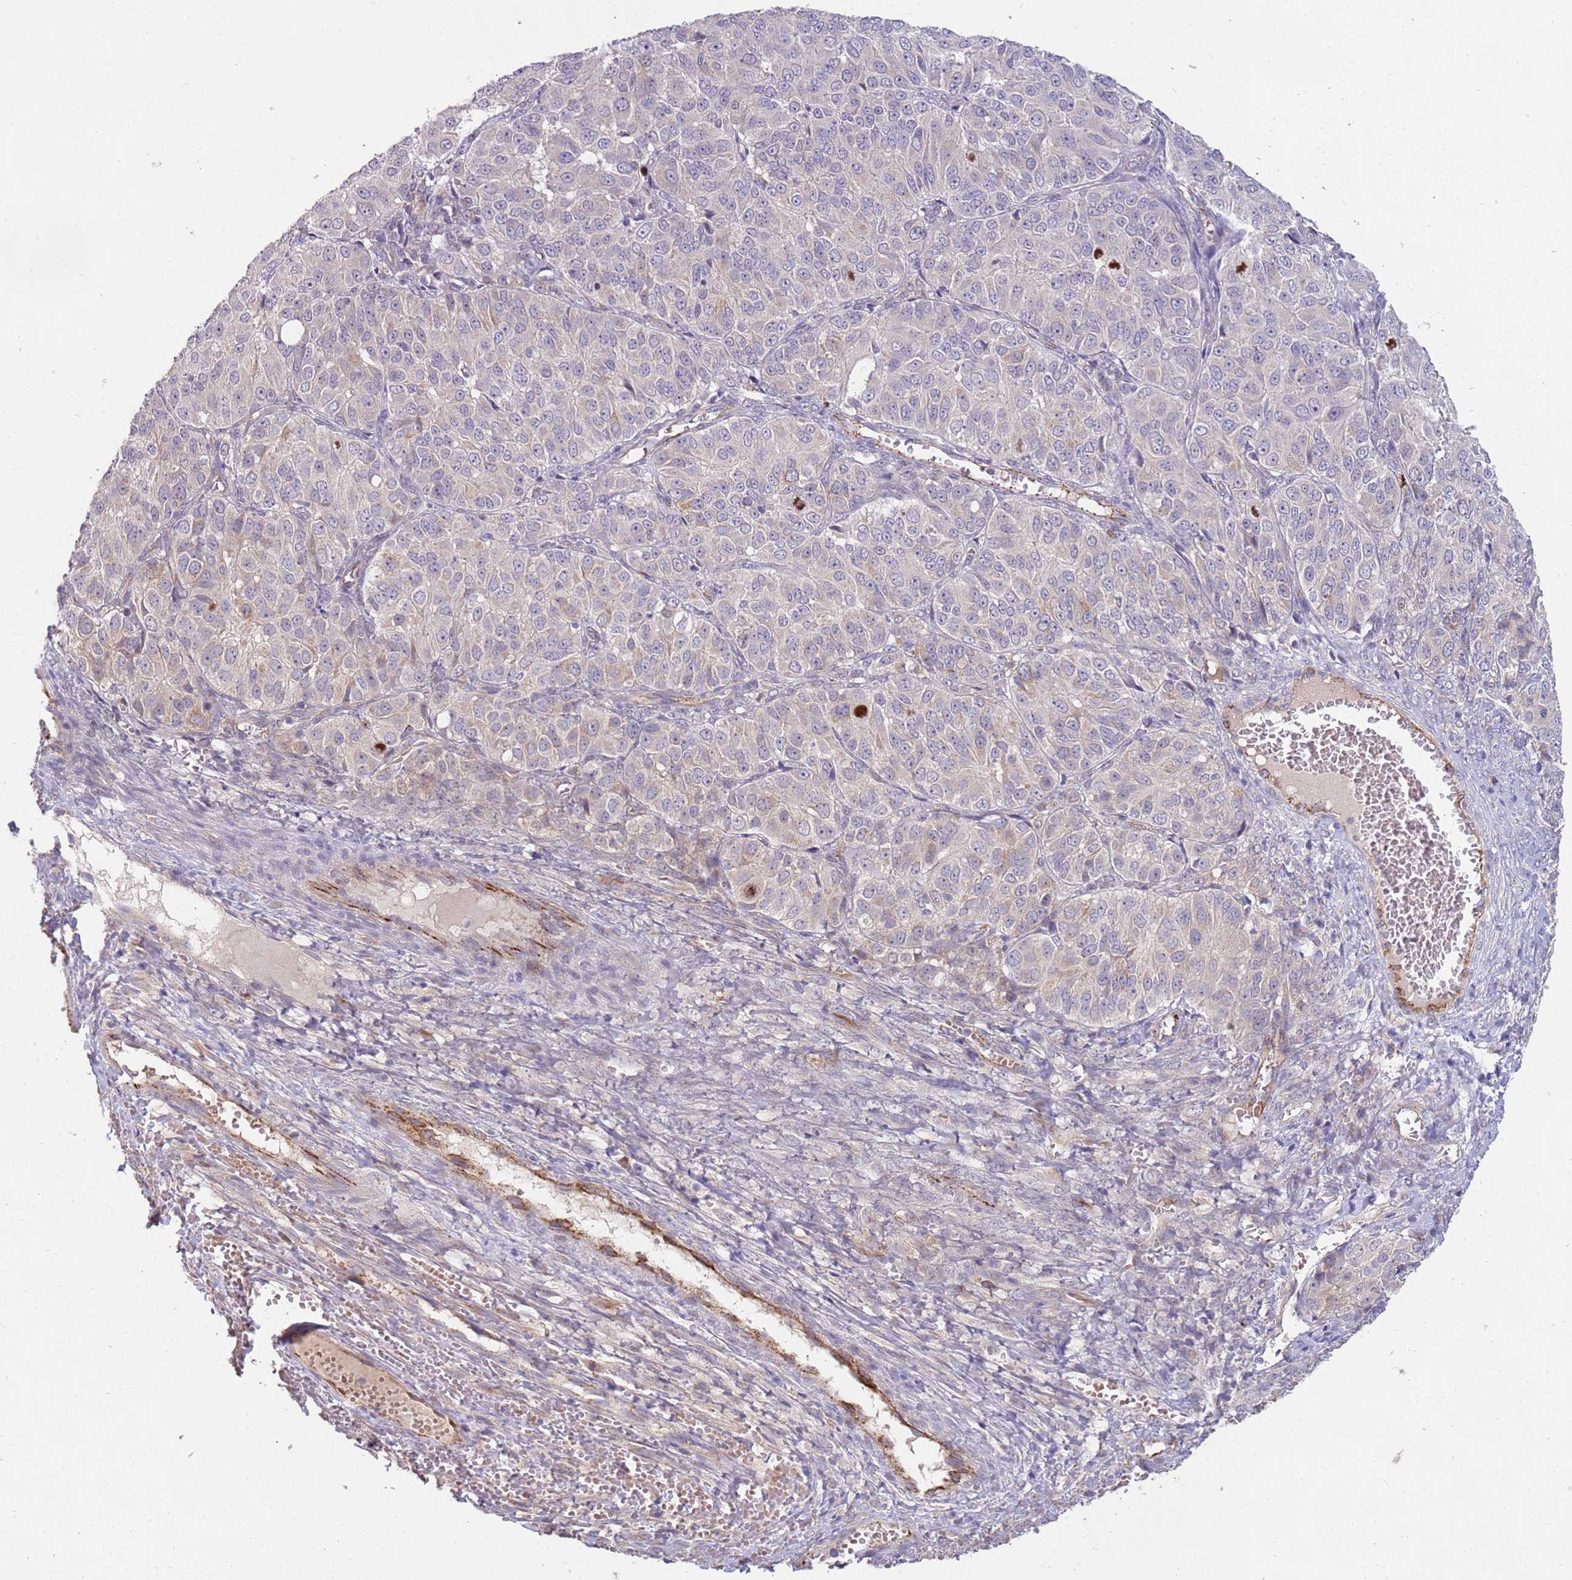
{"staining": {"intensity": "negative", "quantity": "none", "location": "none"}, "tissue": "ovarian cancer", "cell_type": "Tumor cells", "image_type": "cancer", "snomed": [{"axis": "morphology", "description": "Carcinoma, endometroid"}, {"axis": "topography", "description": "Ovary"}], "caption": "A photomicrograph of human endometroid carcinoma (ovarian) is negative for staining in tumor cells. (Brightfield microscopy of DAB (3,3'-diaminobenzidine) immunohistochemistry (IHC) at high magnification).", "gene": "NMUR2", "patient": {"sex": "female", "age": 51}}